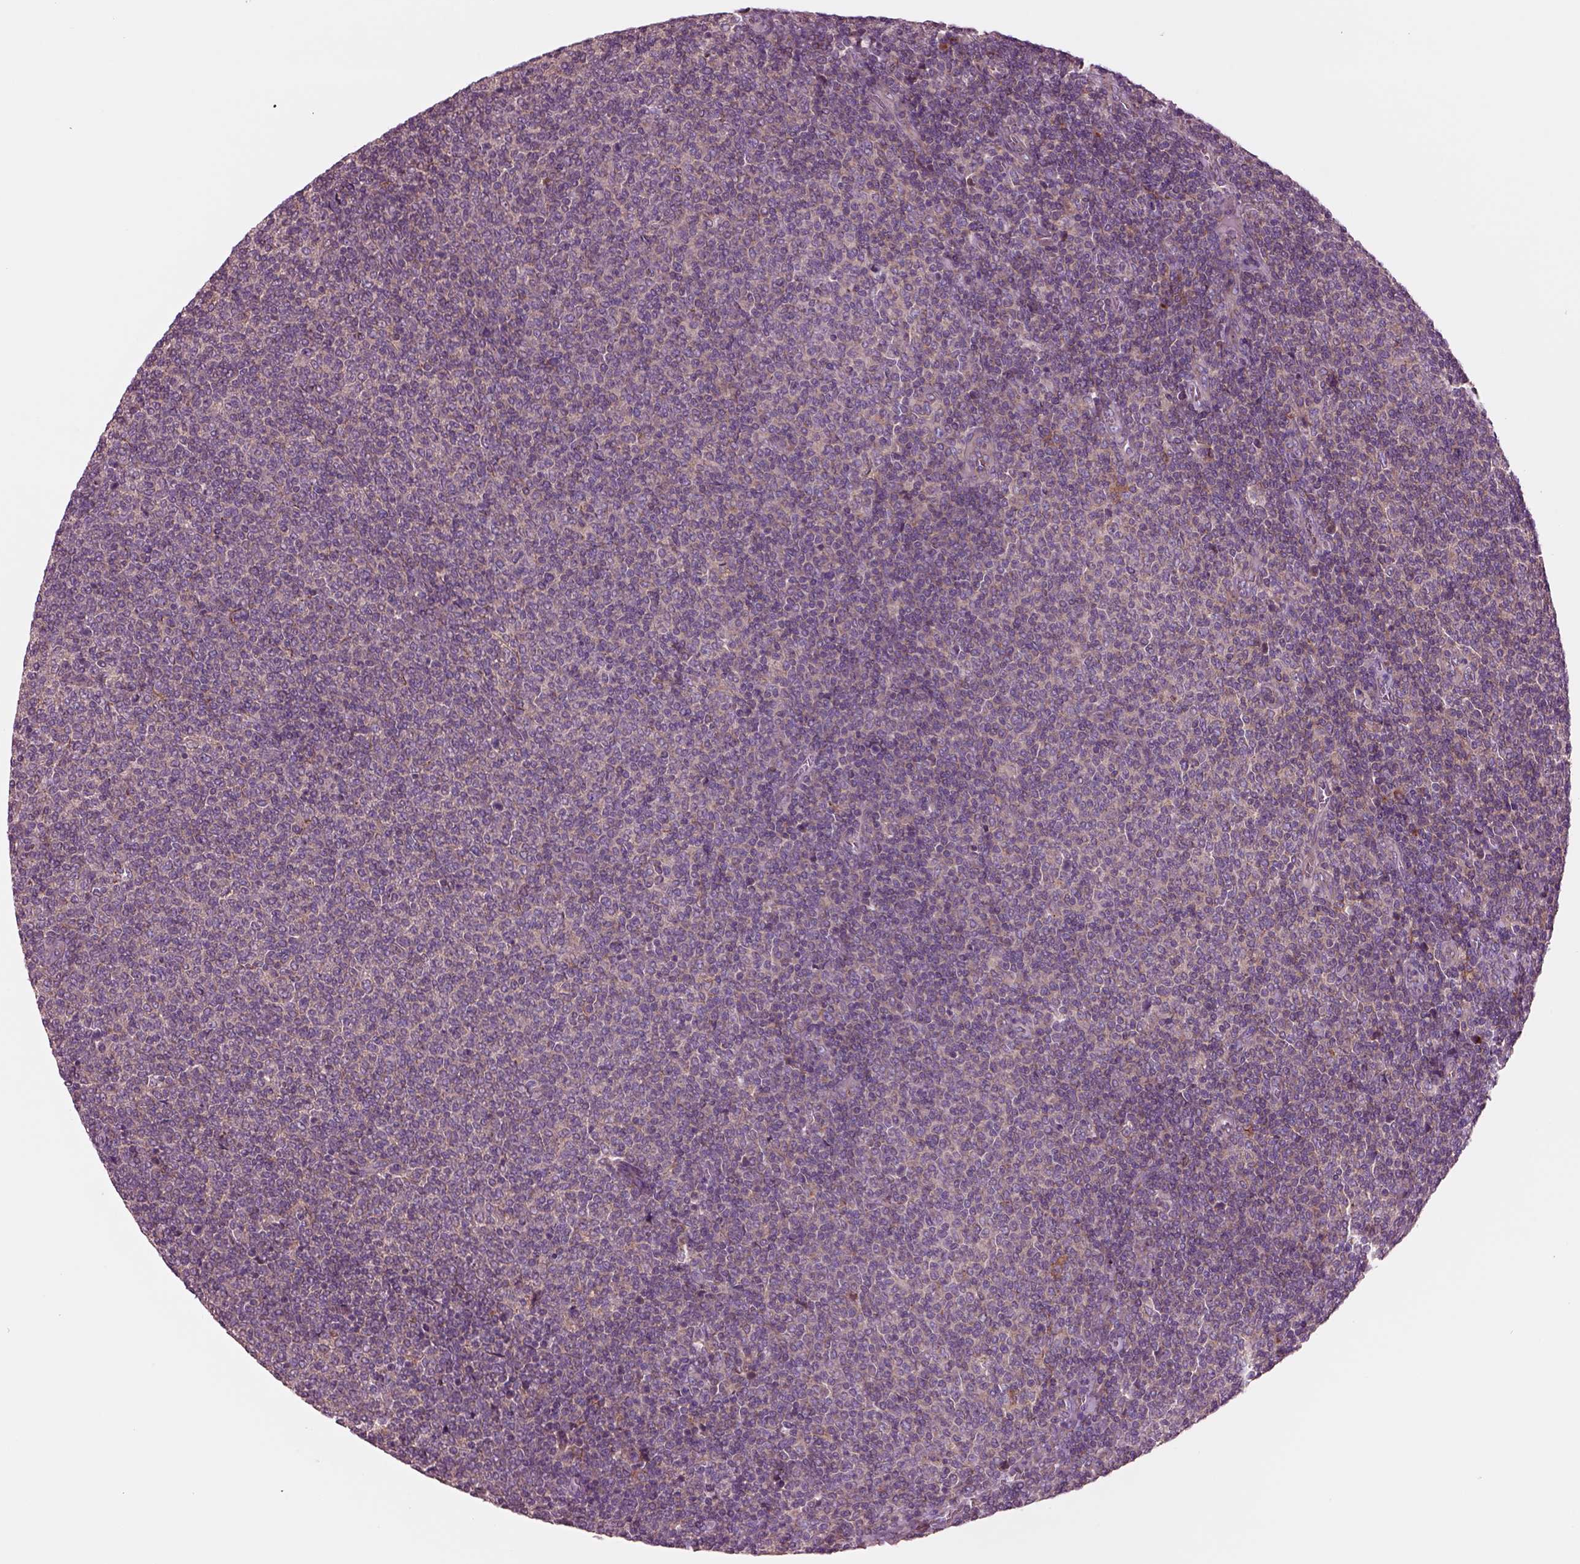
{"staining": {"intensity": "weak", "quantity": ">75%", "location": "cytoplasmic/membranous"}, "tissue": "lymphoma", "cell_type": "Tumor cells", "image_type": "cancer", "snomed": [{"axis": "morphology", "description": "Malignant lymphoma, non-Hodgkin's type, Low grade"}, {"axis": "topography", "description": "Lymph node"}], "caption": "Human low-grade malignant lymphoma, non-Hodgkin's type stained for a protein (brown) displays weak cytoplasmic/membranous positive expression in about >75% of tumor cells.", "gene": "SEC23A", "patient": {"sex": "male", "age": 52}}